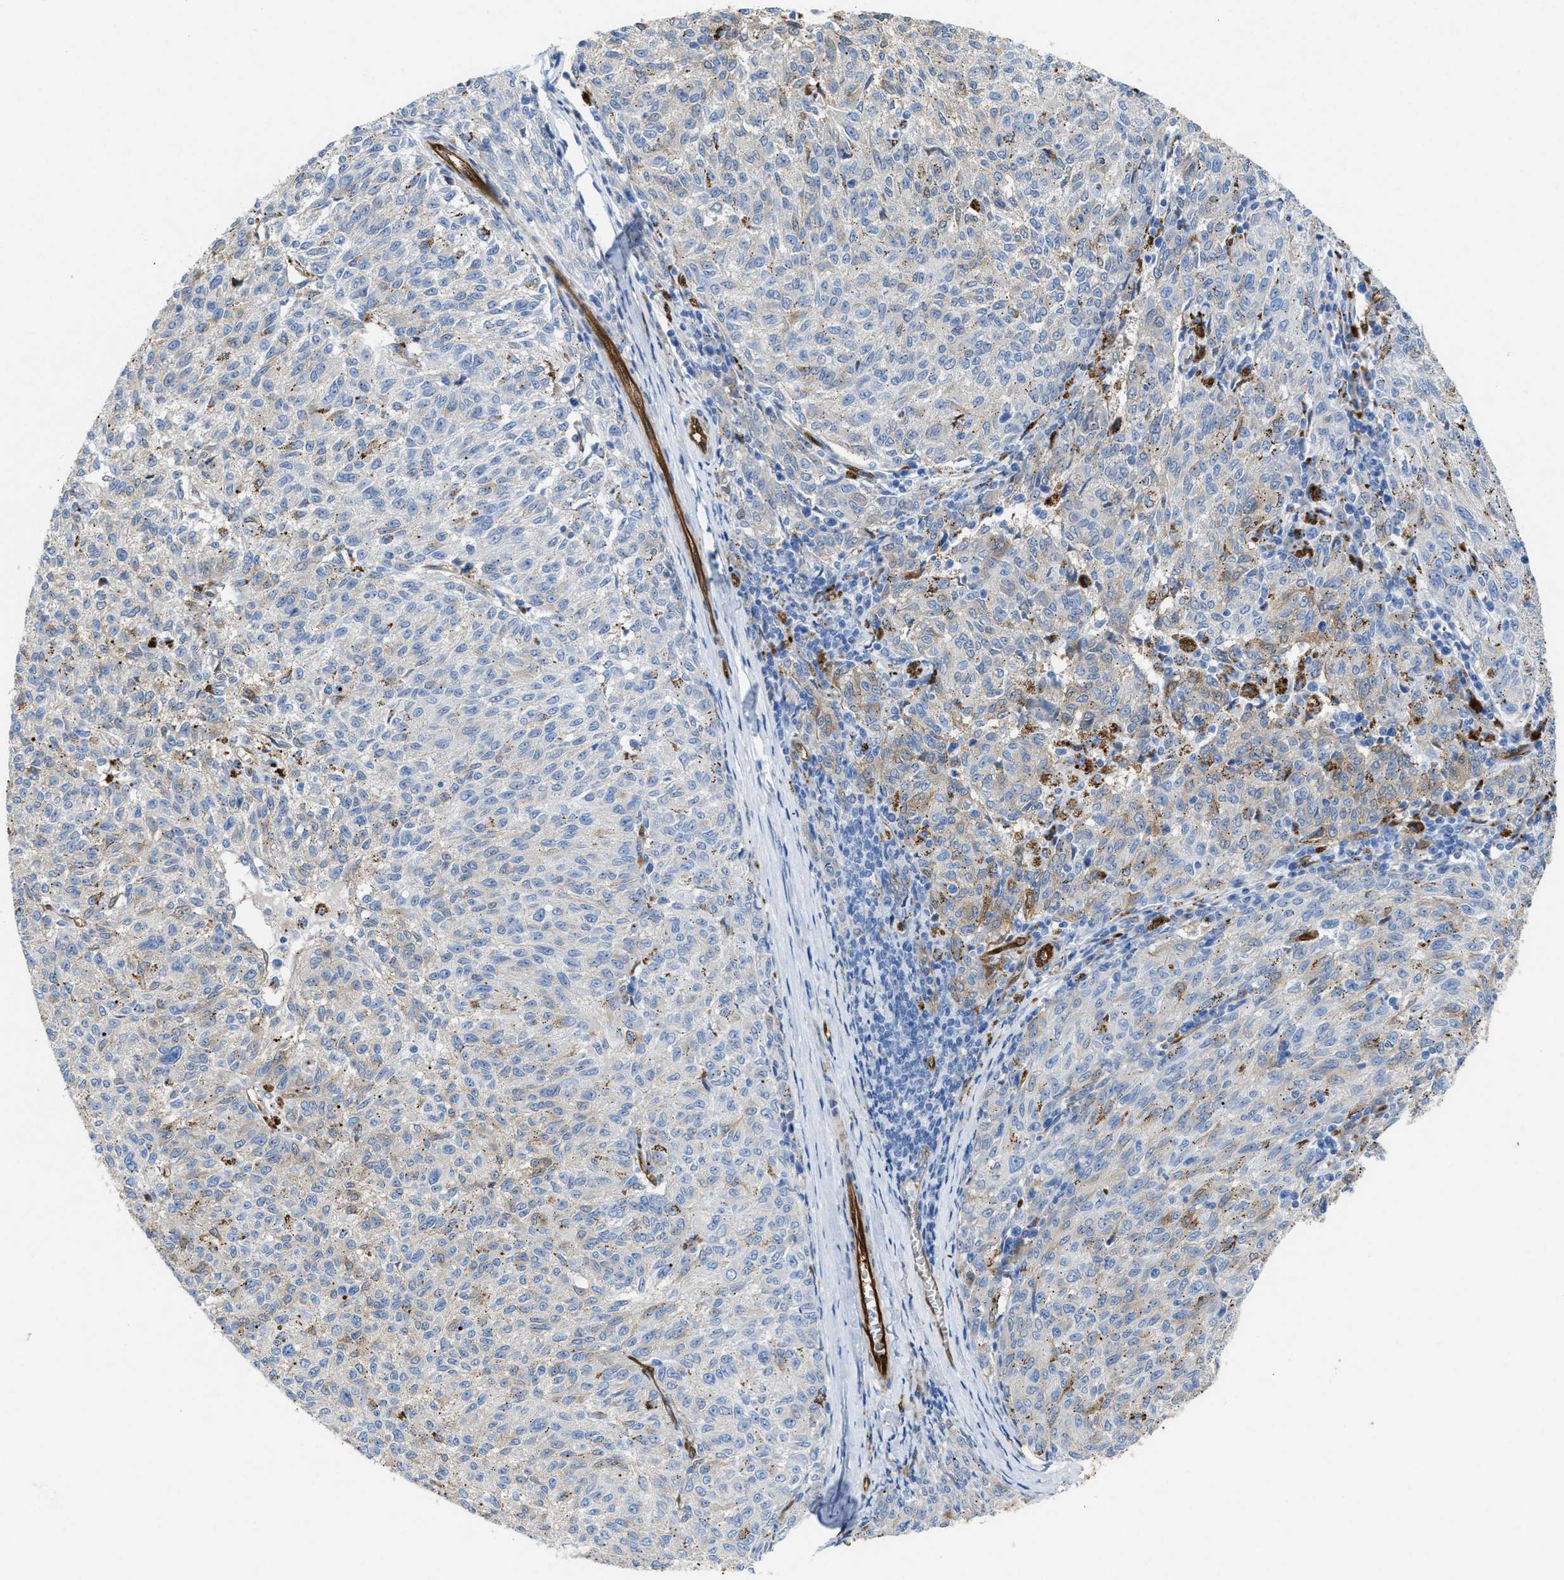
{"staining": {"intensity": "weak", "quantity": "<25%", "location": "cytoplasmic/membranous"}, "tissue": "melanoma", "cell_type": "Tumor cells", "image_type": "cancer", "snomed": [{"axis": "morphology", "description": "Malignant melanoma, NOS"}, {"axis": "topography", "description": "Skin"}], "caption": "Immunohistochemical staining of melanoma shows no significant staining in tumor cells.", "gene": "ASS1", "patient": {"sex": "female", "age": 72}}